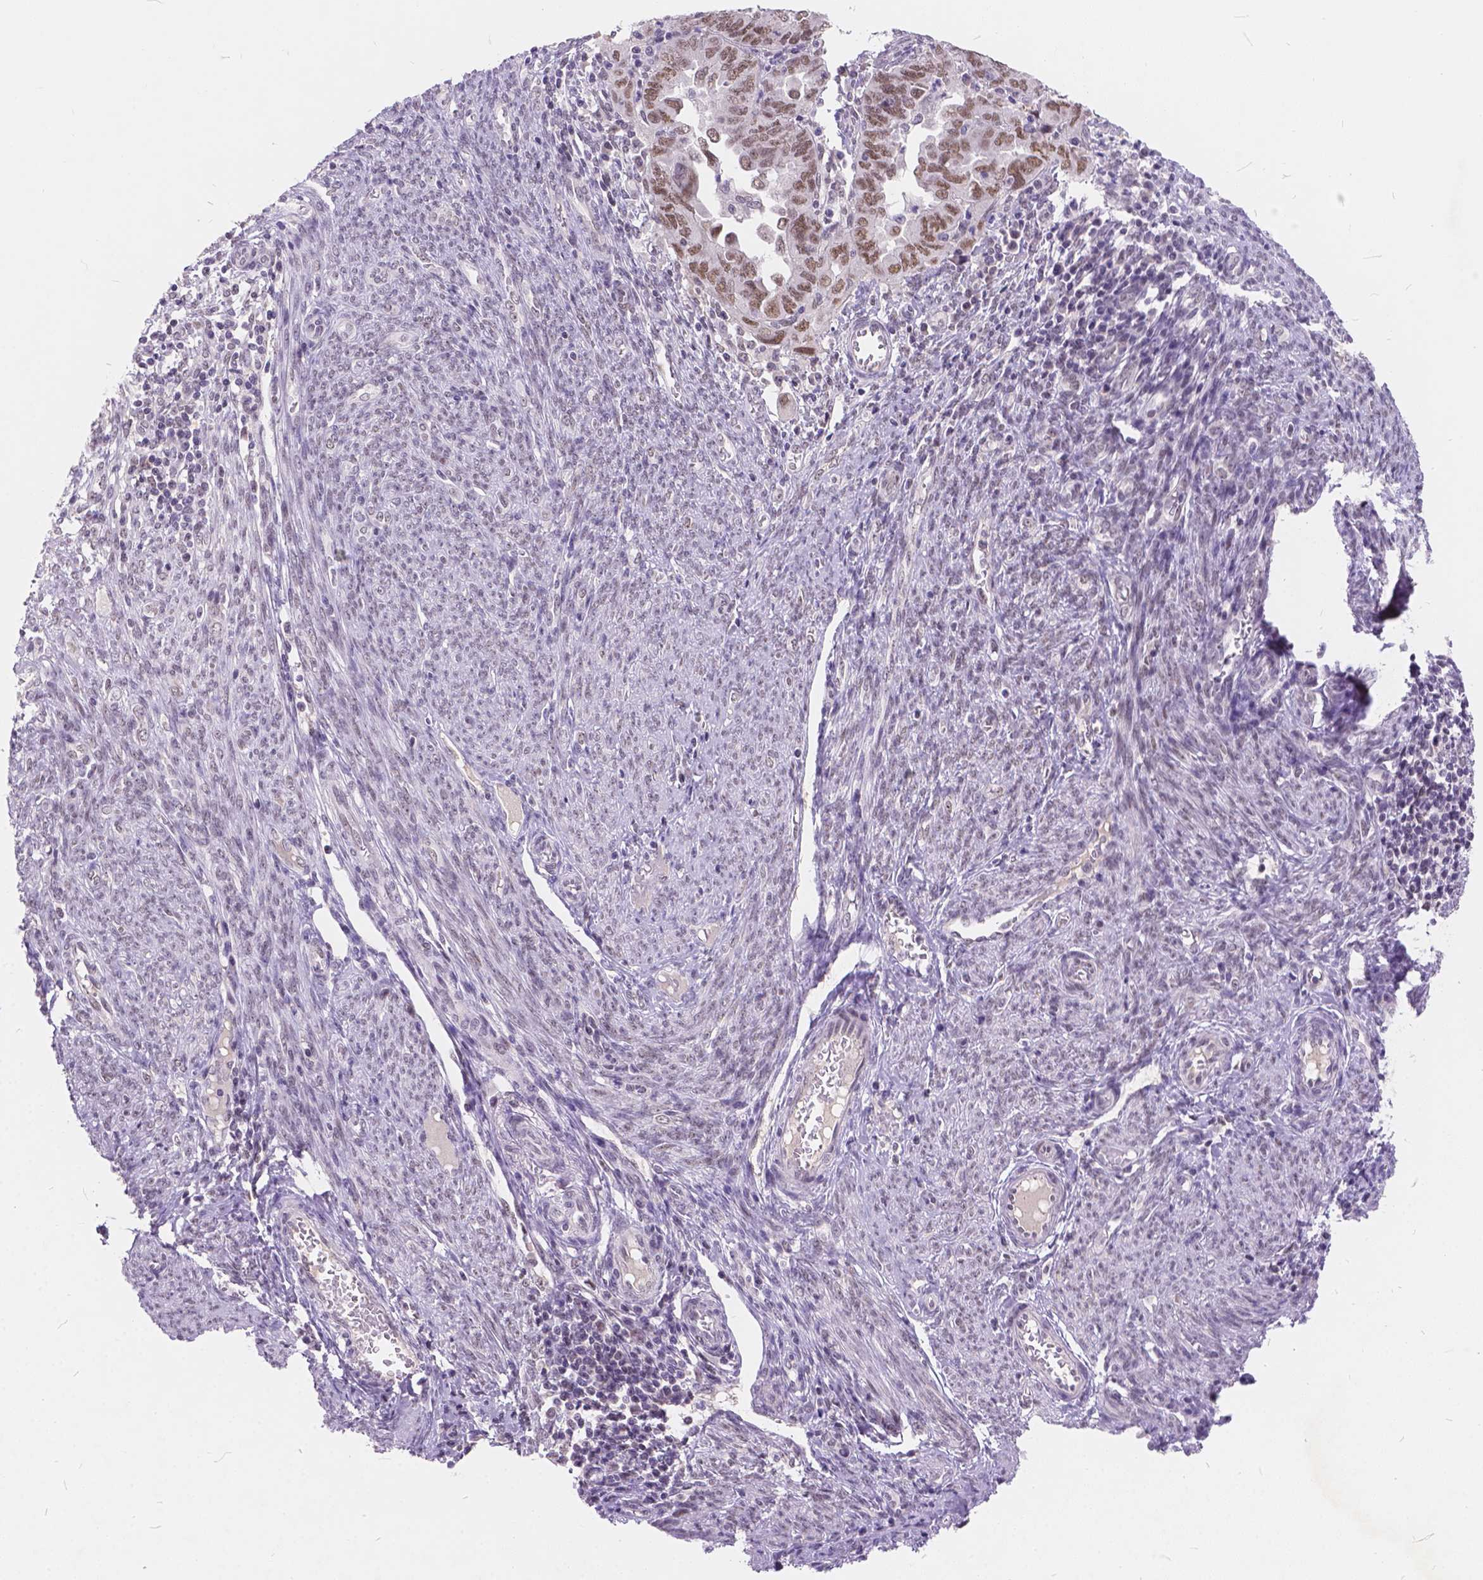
{"staining": {"intensity": "moderate", "quantity": ">75%", "location": "nuclear"}, "tissue": "endometrial cancer", "cell_type": "Tumor cells", "image_type": "cancer", "snomed": [{"axis": "morphology", "description": "Adenocarcinoma, NOS"}, {"axis": "topography", "description": "Endometrium"}], "caption": "Human endometrial cancer stained with a brown dye shows moderate nuclear positive staining in about >75% of tumor cells.", "gene": "FAM53A", "patient": {"sex": "female", "age": 79}}